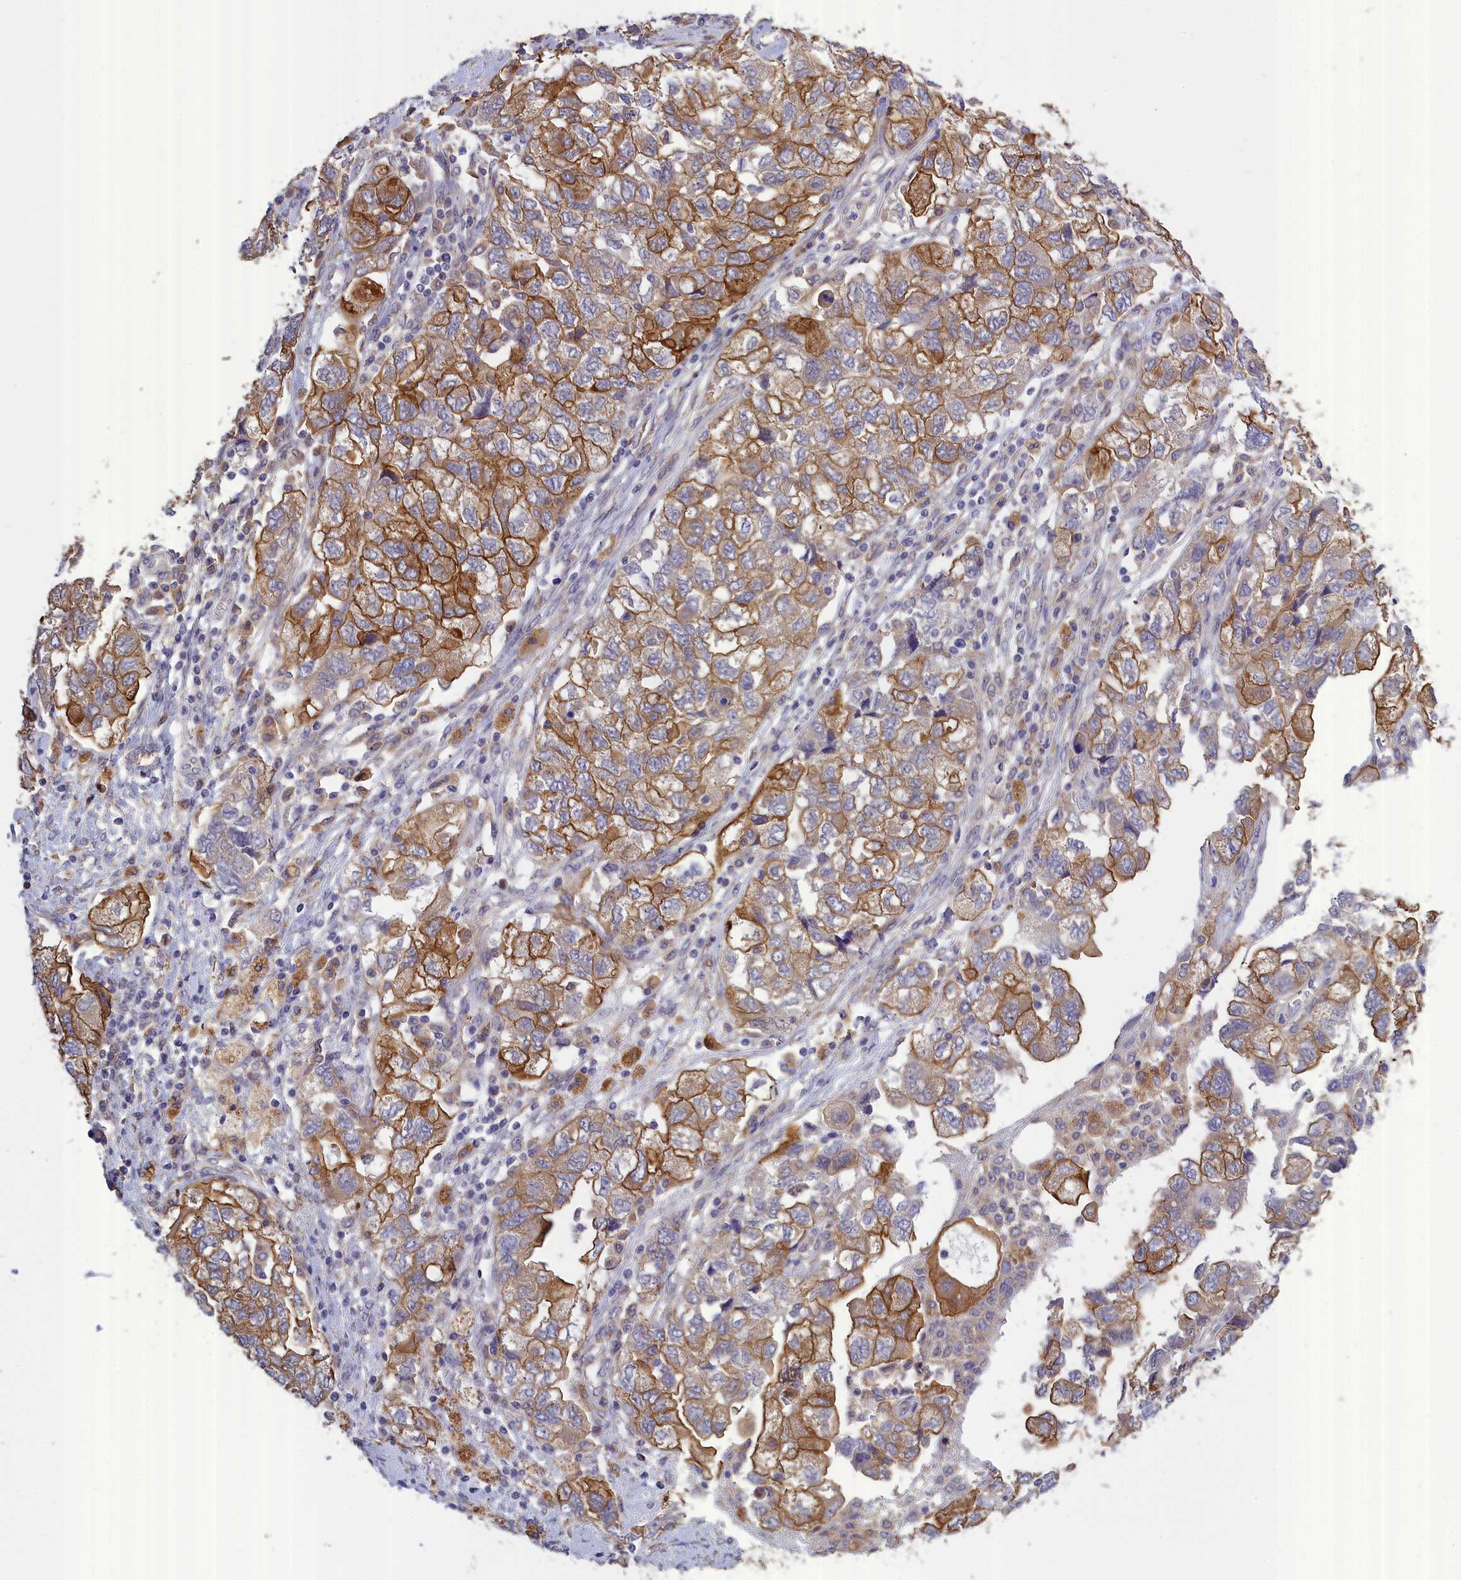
{"staining": {"intensity": "strong", "quantity": "25%-75%", "location": "cytoplasmic/membranous"}, "tissue": "ovarian cancer", "cell_type": "Tumor cells", "image_type": "cancer", "snomed": [{"axis": "morphology", "description": "Carcinoma, NOS"}, {"axis": "morphology", "description": "Cystadenocarcinoma, serous, NOS"}, {"axis": "topography", "description": "Ovary"}], "caption": "Immunohistochemical staining of human ovarian cancer demonstrates high levels of strong cytoplasmic/membranous protein expression in approximately 25%-75% of tumor cells.", "gene": "COL19A1", "patient": {"sex": "female", "age": 69}}